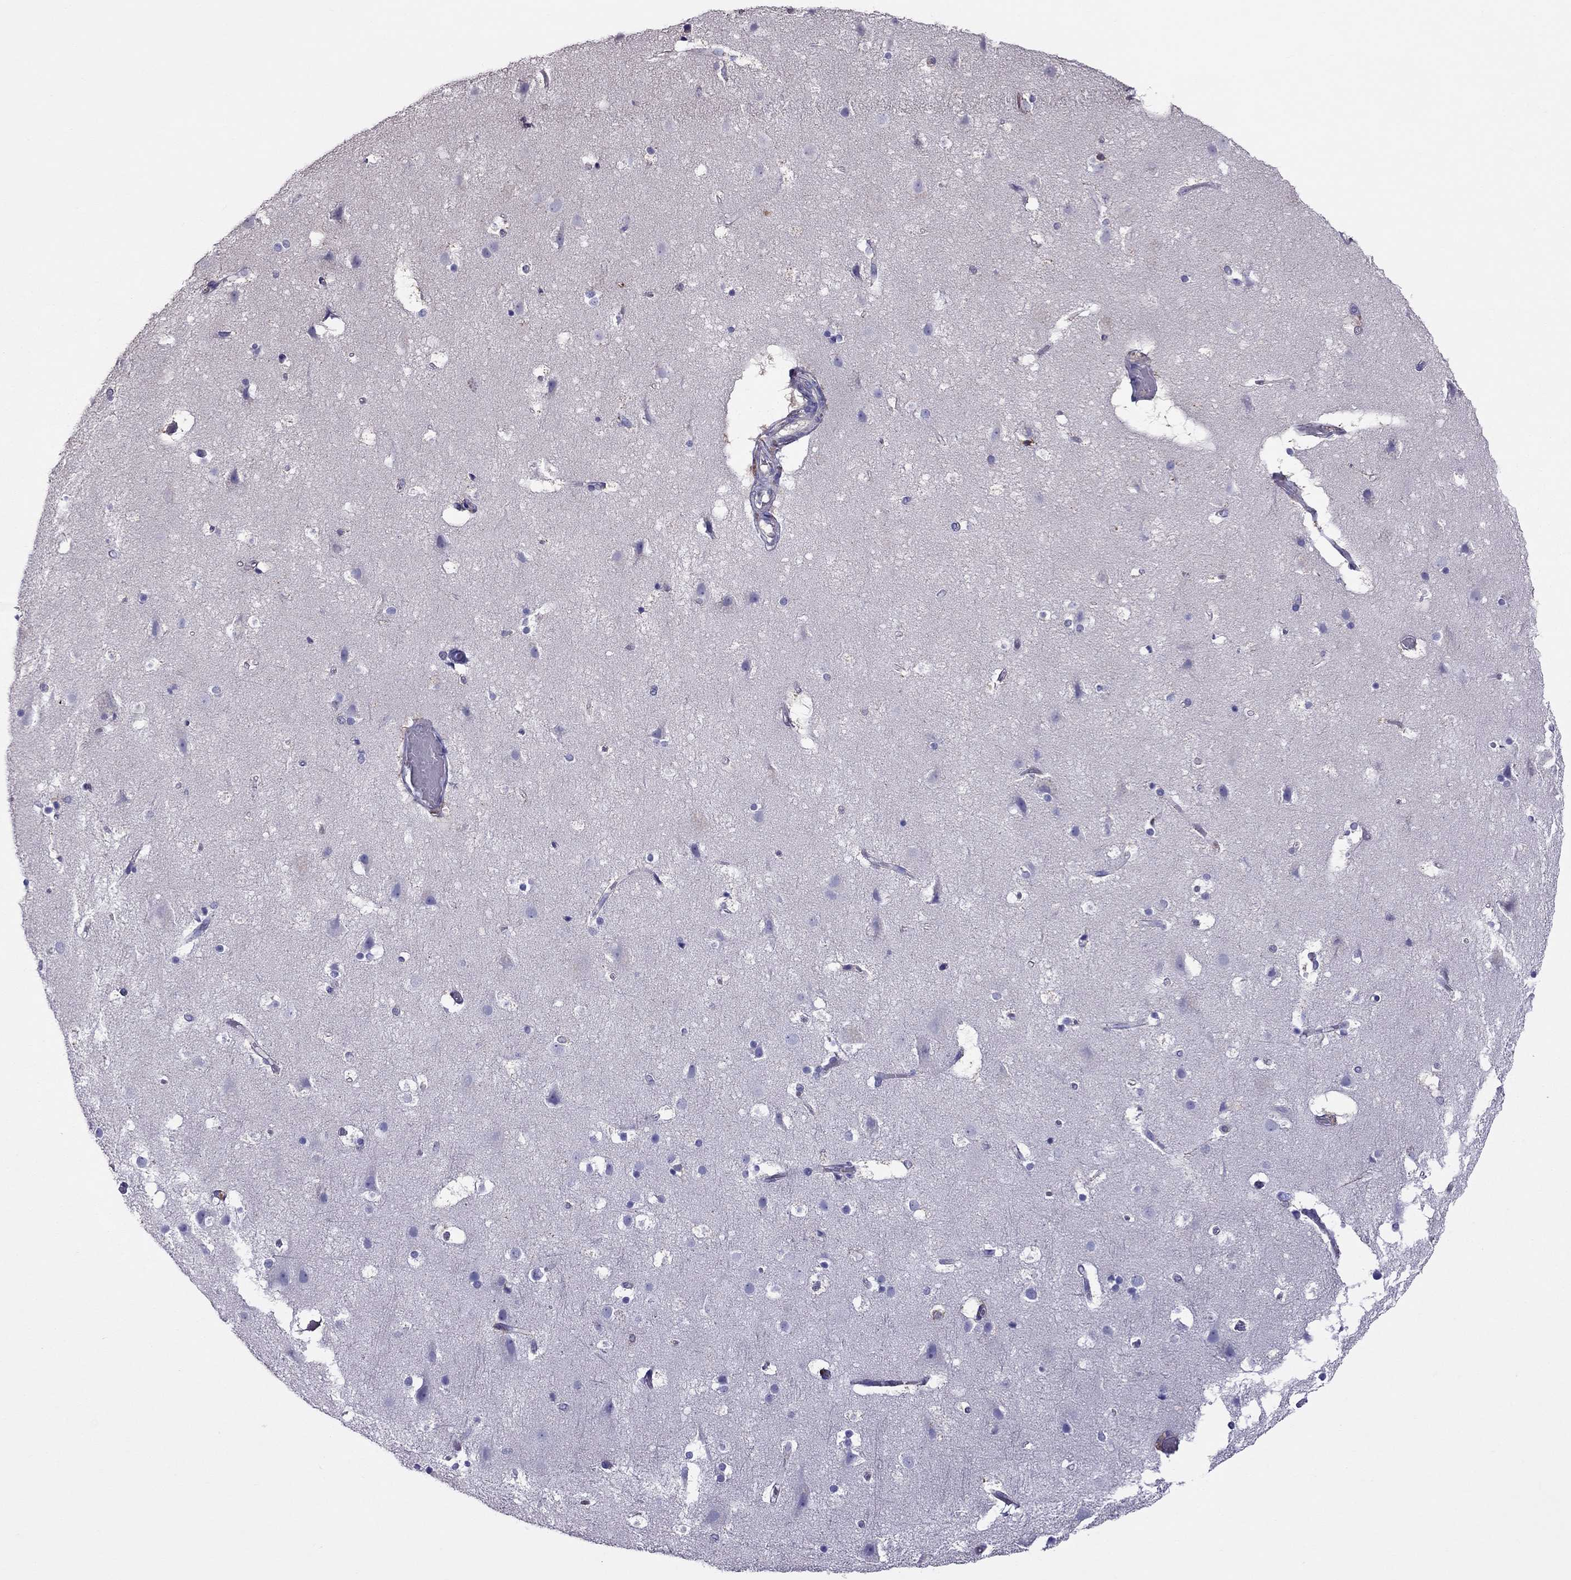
{"staining": {"intensity": "negative", "quantity": "none", "location": "none"}, "tissue": "cerebral cortex", "cell_type": "Endothelial cells", "image_type": "normal", "snomed": [{"axis": "morphology", "description": "Normal tissue, NOS"}, {"axis": "topography", "description": "Cerebral cortex"}], "caption": "DAB immunohistochemical staining of unremarkable human cerebral cortex shows no significant positivity in endothelial cells. (IHC, brightfield microscopy, high magnification).", "gene": "TEX22", "patient": {"sex": "female", "age": 52}}